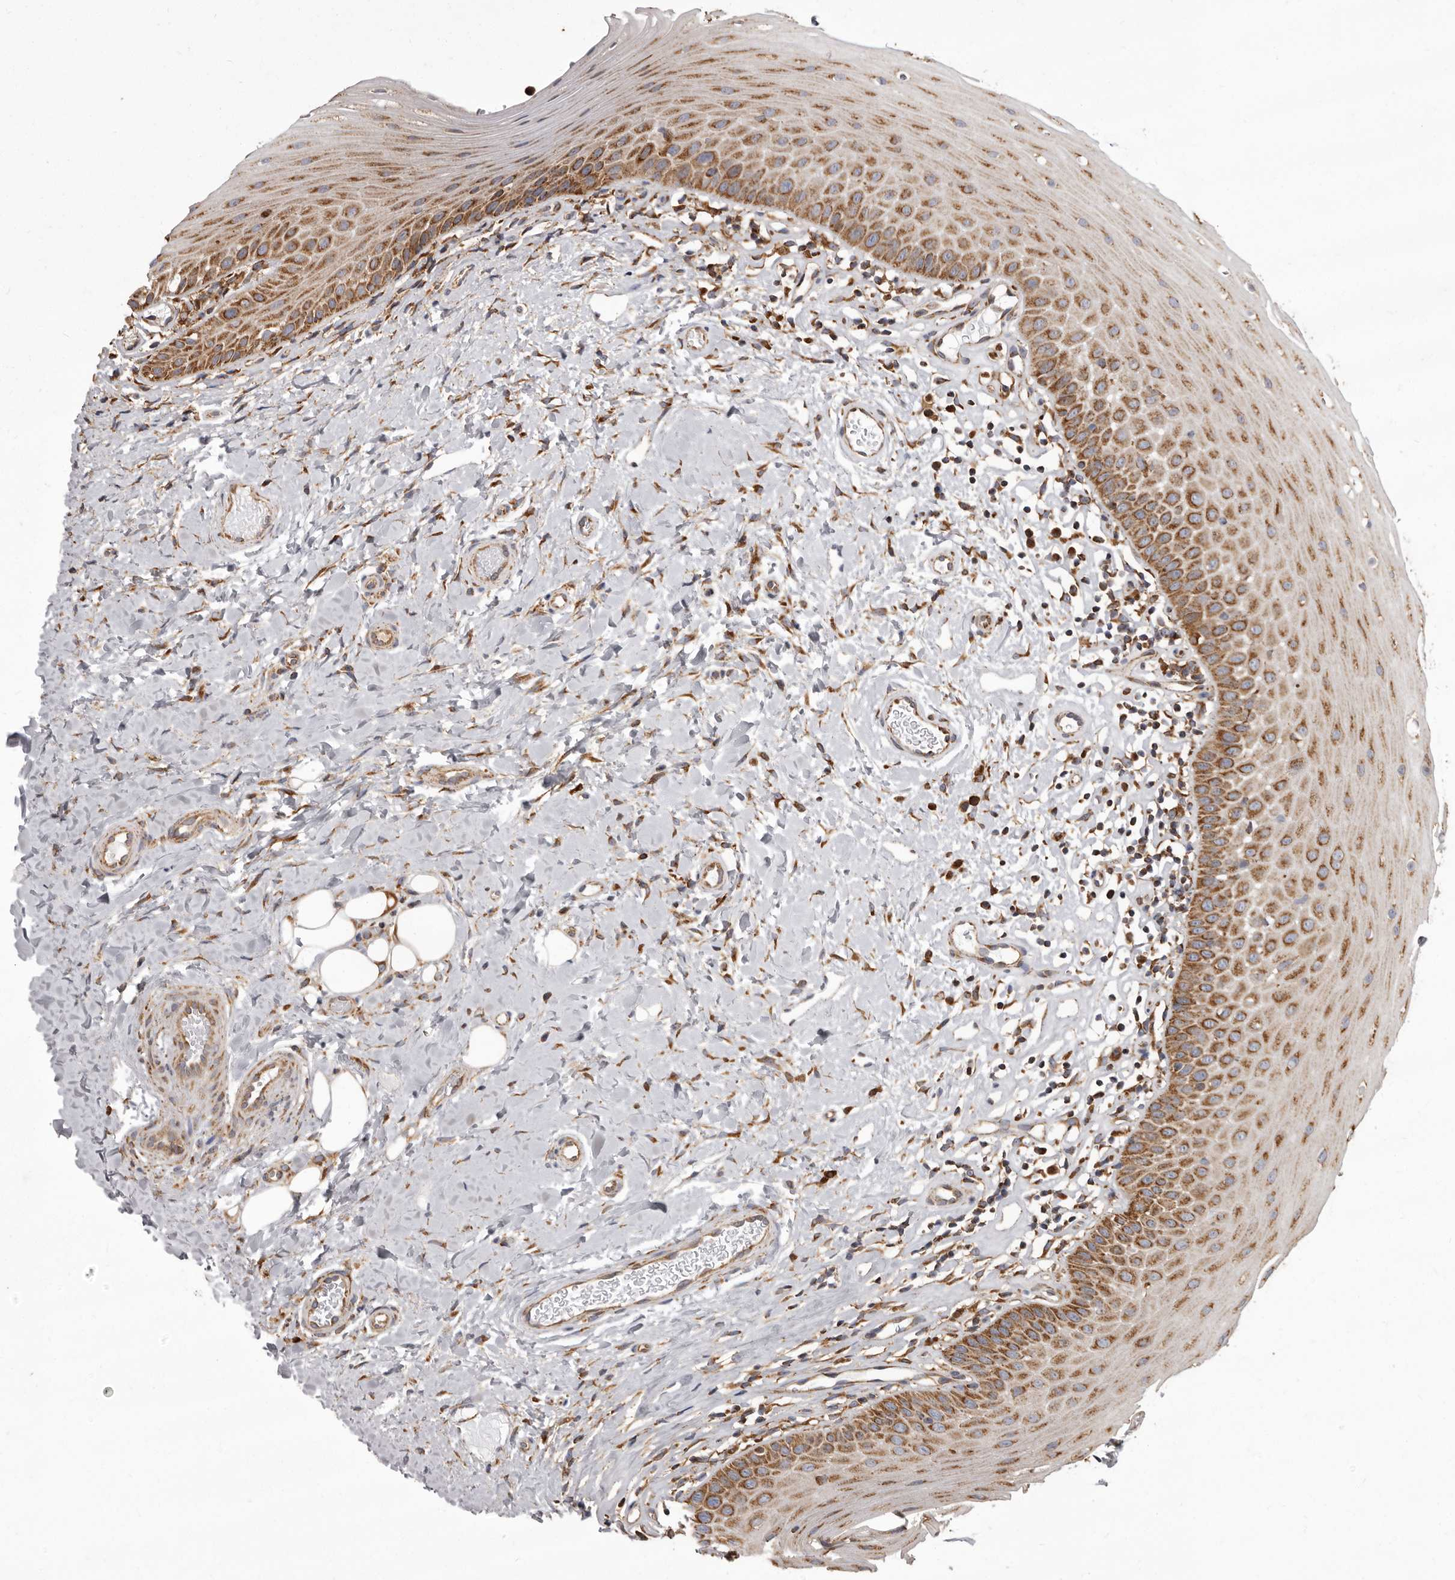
{"staining": {"intensity": "strong", "quantity": ">75%", "location": "cytoplasmic/membranous"}, "tissue": "oral mucosa", "cell_type": "Squamous epithelial cells", "image_type": "normal", "snomed": [{"axis": "morphology", "description": "Normal tissue, NOS"}, {"axis": "topography", "description": "Oral tissue"}], "caption": "Human oral mucosa stained with a brown dye displays strong cytoplasmic/membranous positive expression in approximately >75% of squamous epithelial cells.", "gene": "CDK5RAP3", "patient": {"sex": "female", "age": 56}}